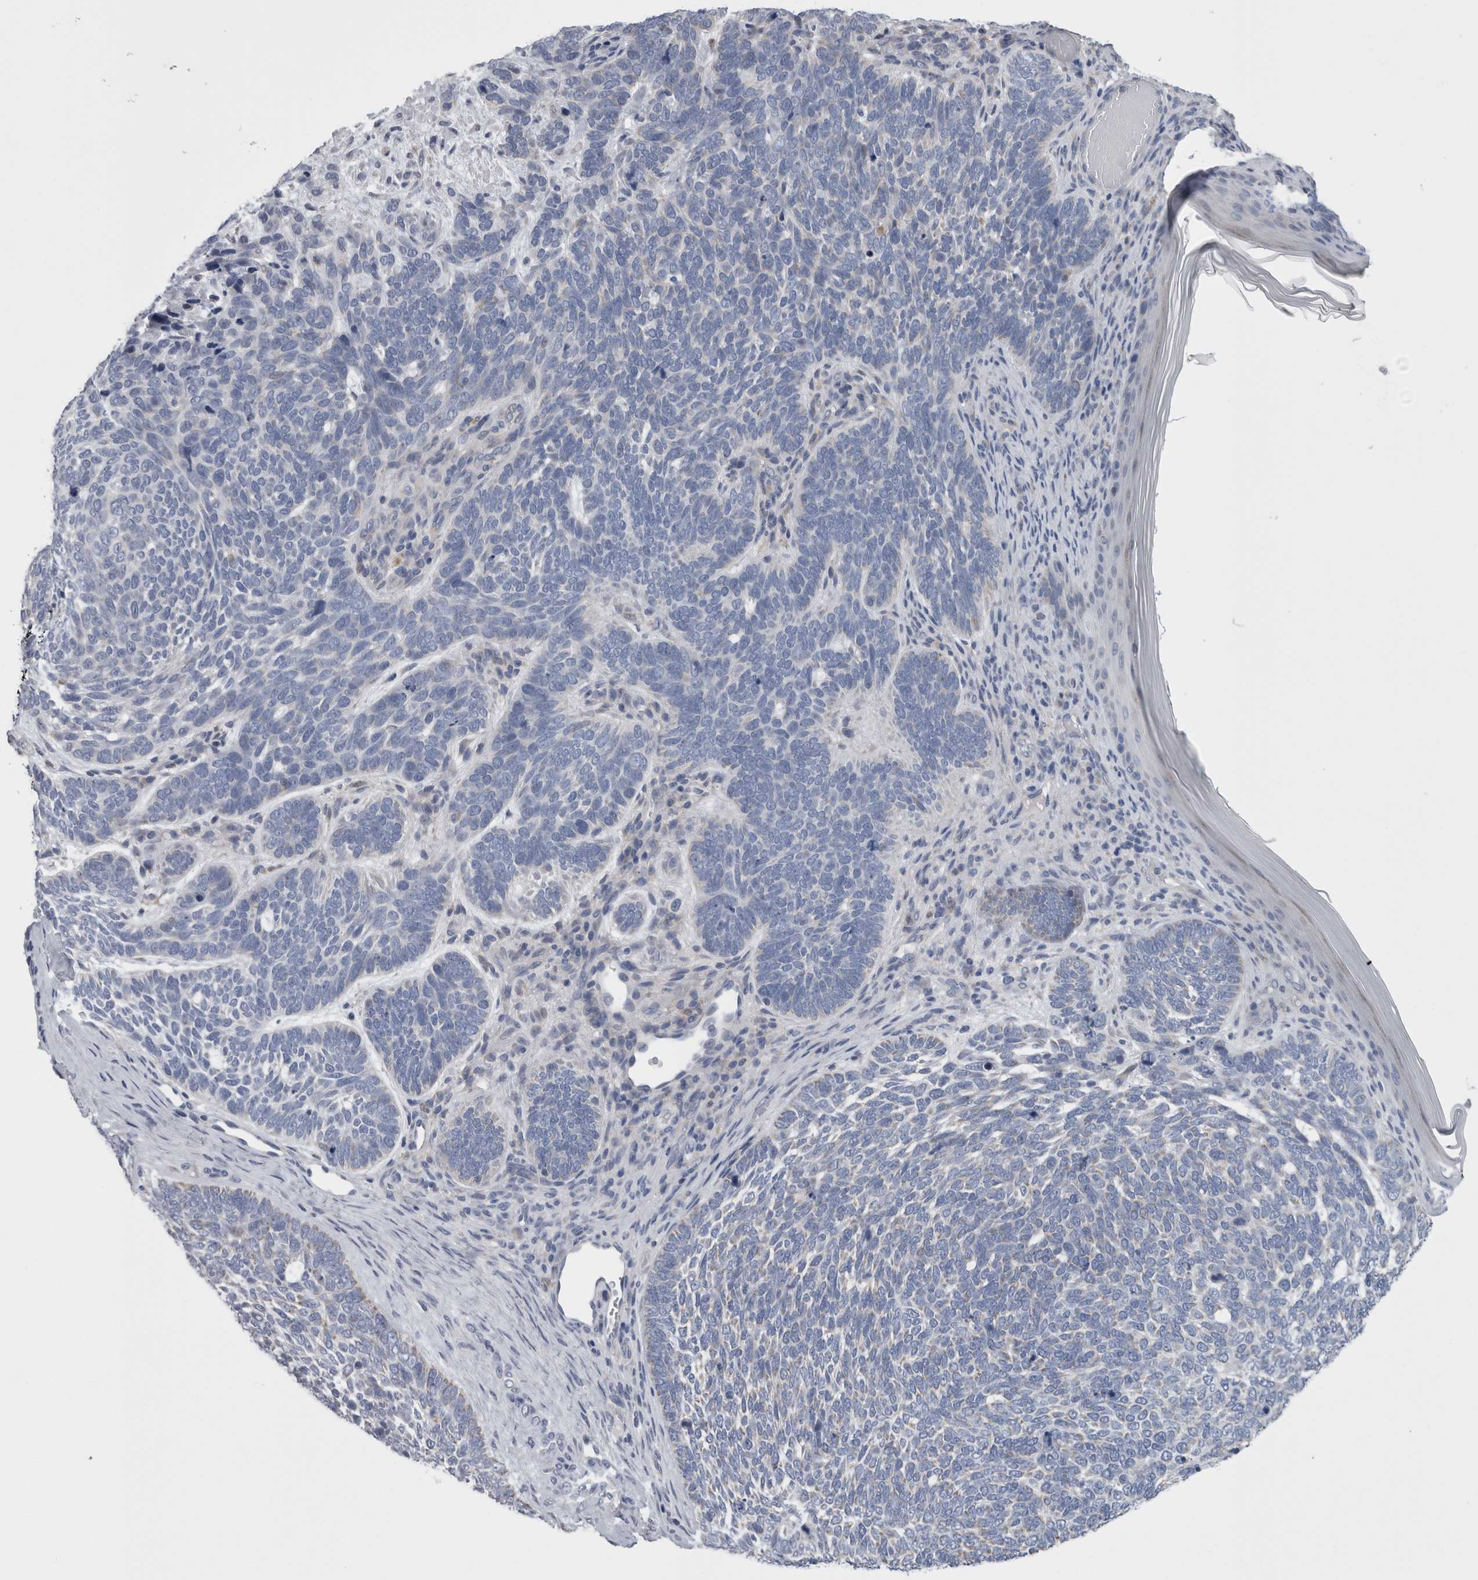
{"staining": {"intensity": "negative", "quantity": "none", "location": "none"}, "tissue": "skin cancer", "cell_type": "Tumor cells", "image_type": "cancer", "snomed": [{"axis": "morphology", "description": "Basal cell carcinoma"}, {"axis": "topography", "description": "Skin"}], "caption": "Human skin basal cell carcinoma stained for a protein using immunohistochemistry displays no expression in tumor cells.", "gene": "GDAP1", "patient": {"sex": "female", "age": 85}}